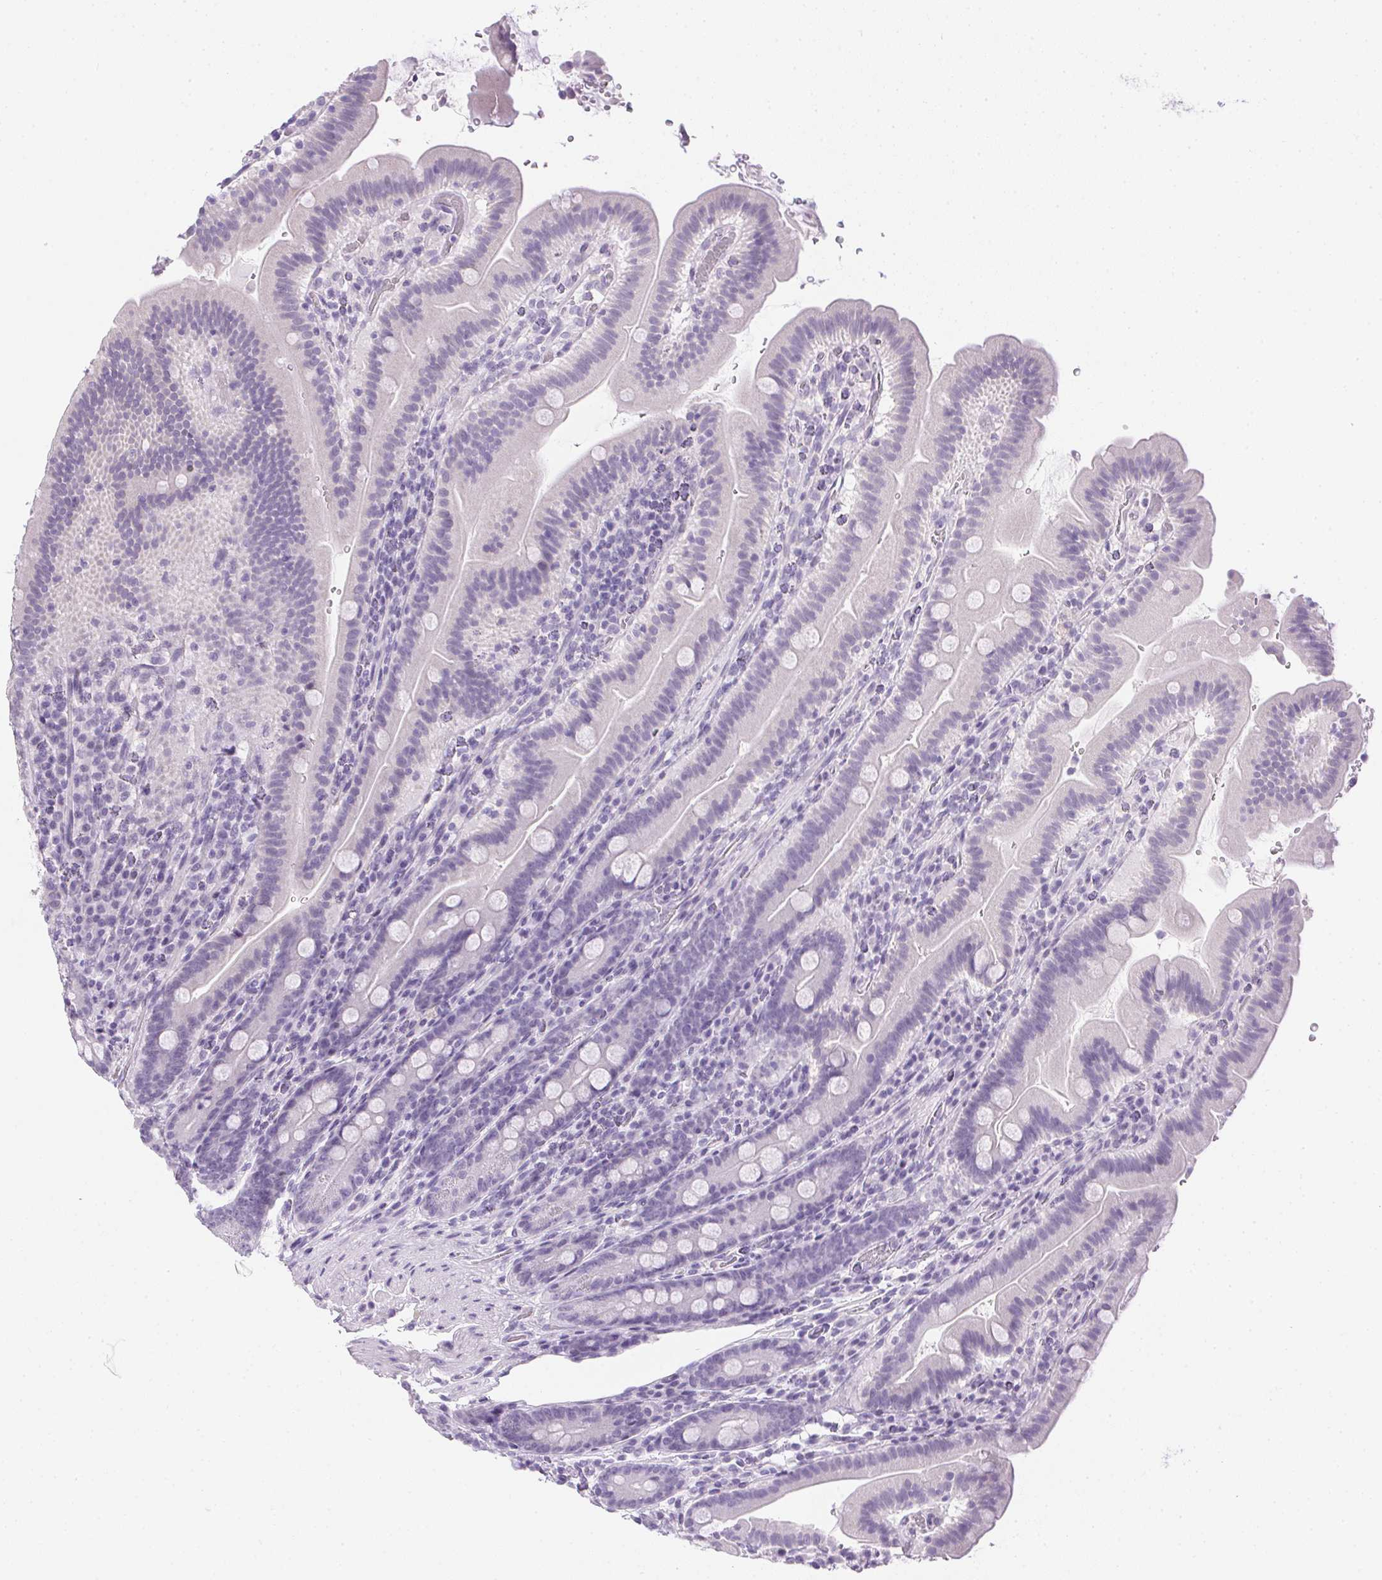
{"staining": {"intensity": "negative", "quantity": "none", "location": "none"}, "tissue": "small intestine", "cell_type": "Glandular cells", "image_type": "normal", "snomed": [{"axis": "morphology", "description": "Normal tissue, NOS"}, {"axis": "topography", "description": "Small intestine"}], "caption": "Immunohistochemical staining of benign small intestine exhibits no significant expression in glandular cells. (DAB immunohistochemistry (IHC) with hematoxylin counter stain).", "gene": "PRL", "patient": {"sex": "male", "age": 26}}